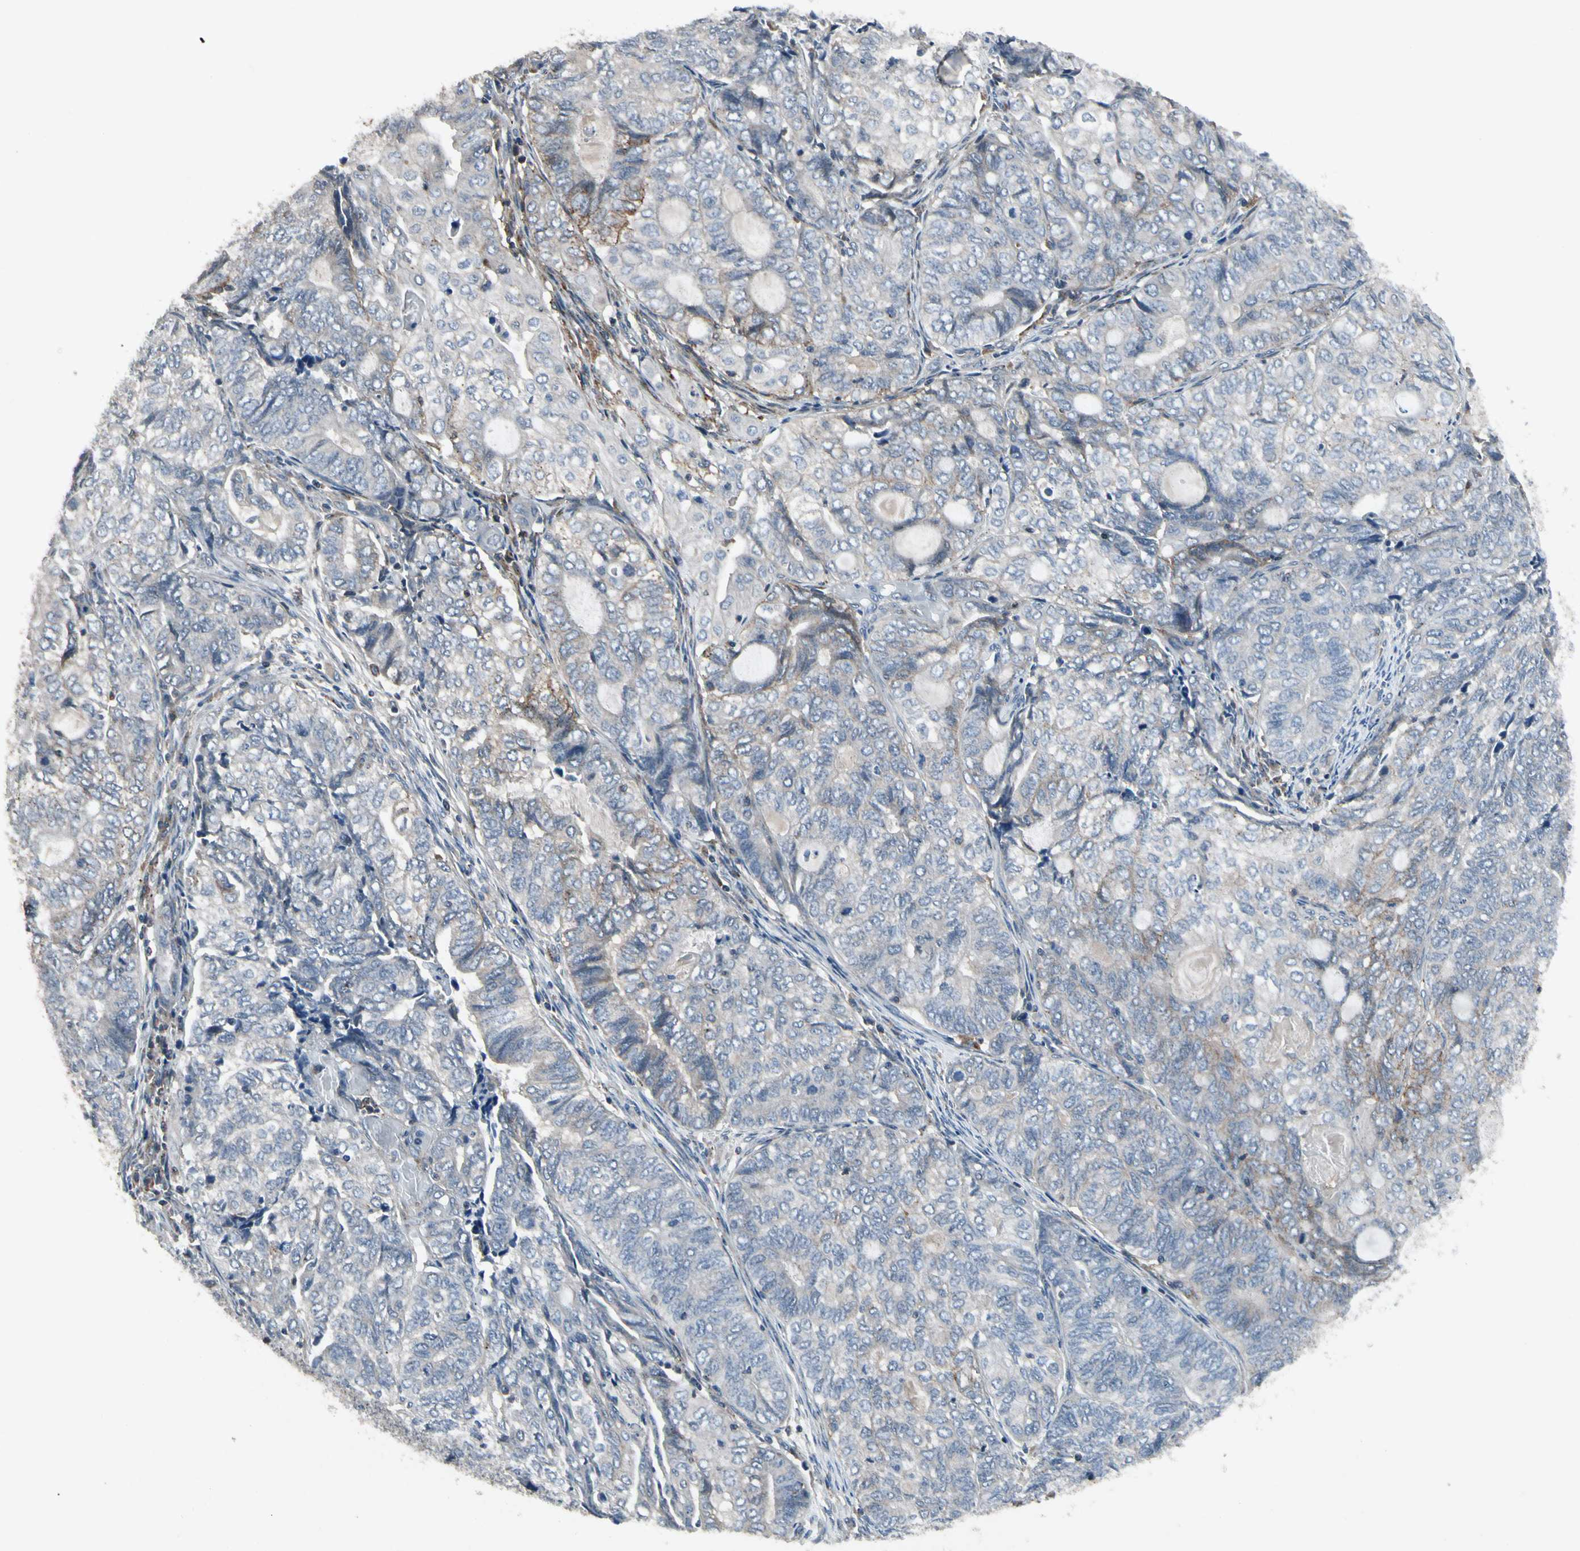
{"staining": {"intensity": "weak", "quantity": "<25%", "location": "cytoplasmic/membranous"}, "tissue": "endometrial cancer", "cell_type": "Tumor cells", "image_type": "cancer", "snomed": [{"axis": "morphology", "description": "Adenocarcinoma, NOS"}, {"axis": "topography", "description": "Uterus"}, {"axis": "topography", "description": "Endometrium"}], "caption": "Immunohistochemistry micrograph of endometrial cancer stained for a protein (brown), which exhibits no staining in tumor cells. (Brightfield microscopy of DAB IHC at high magnification).", "gene": "NMI", "patient": {"sex": "female", "age": 70}}